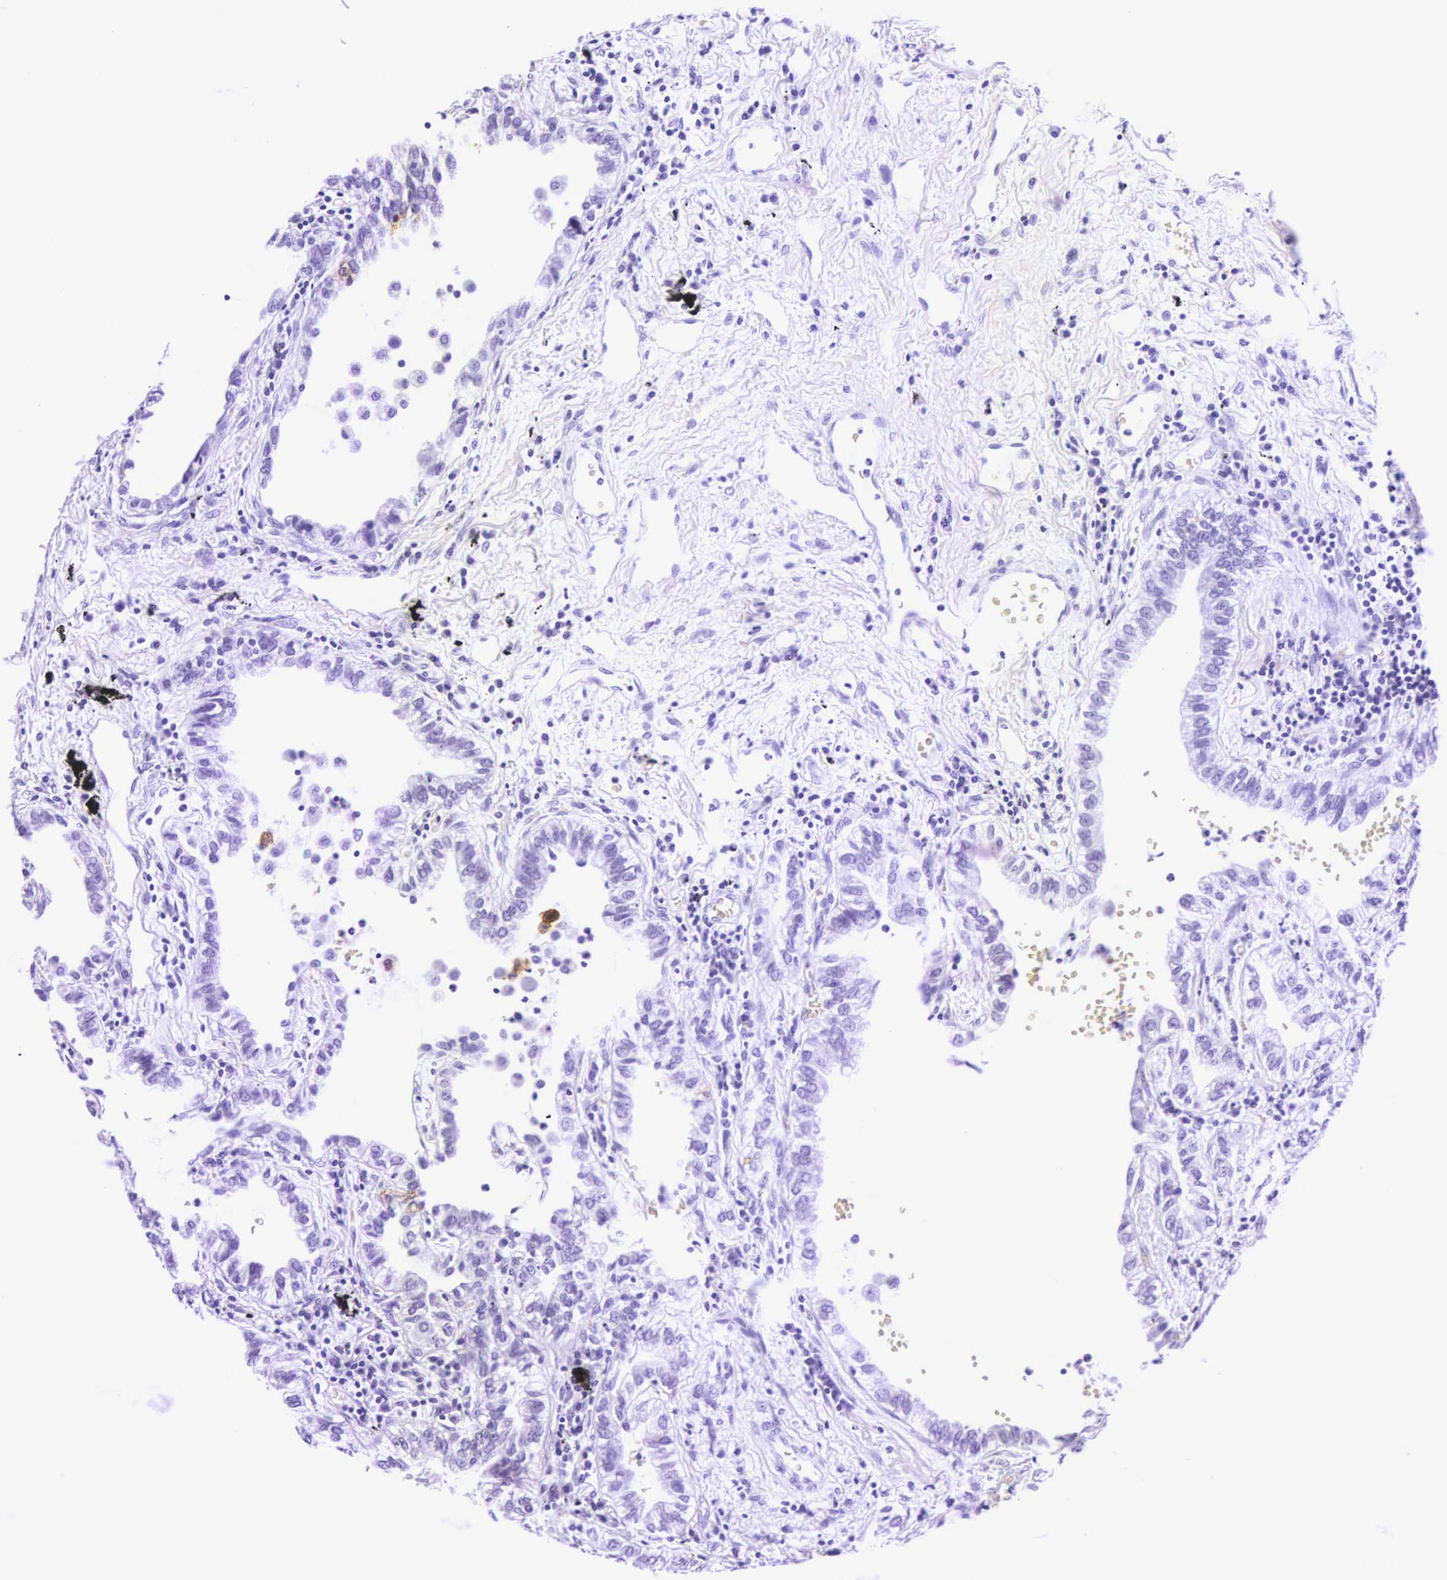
{"staining": {"intensity": "negative", "quantity": "none", "location": "none"}, "tissue": "lung cancer", "cell_type": "Tumor cells", "image_type": "cancer", "snomed": [{"axis": "morphology", "description": "Adenocarcinoma, NOS"}, {"axis": "topography", "description": "Lung"}], "caption": "Tumor cells show no significant protein positivity in lung adenocarcinoma. (Stains: DAB (3,3'-diaminobenzidine) IHC with hematoxylin counter stain, Microscopy: brightfield microscopy at high magnification).", "gene": "CD1A", "patient": {"sex": "female", "age": 50}}